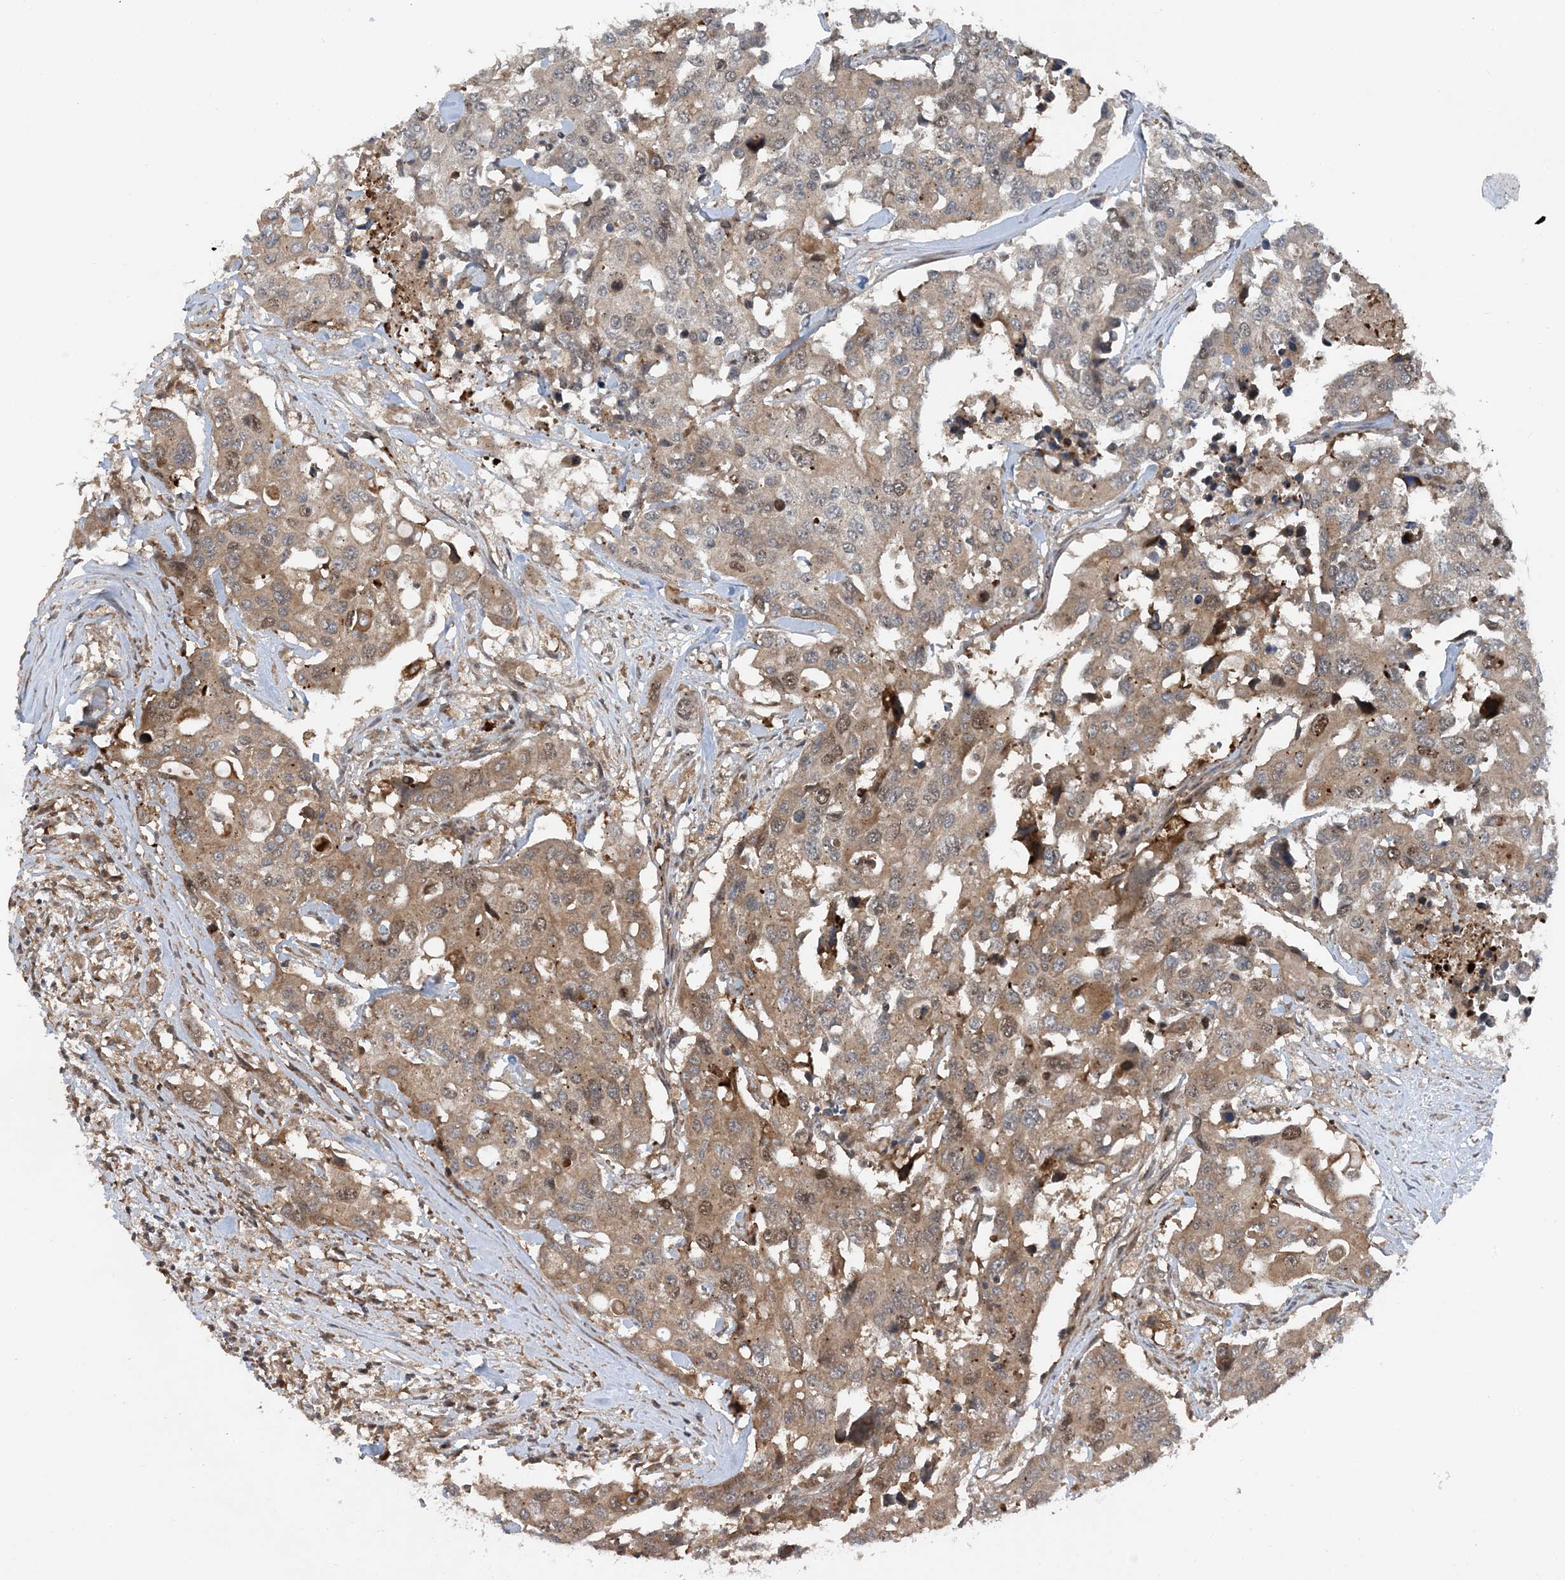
{"staining": {"intensity": "moderate", "quantity": "25%-75%", "location": "cytoplasmic/membranous"}, "tissue": "colorectal cancer", "cell_type": "Tumor cells", "image_type": "cancer", "snomed": [{"axis": "morphology", "description": "Adenocarcinoma, NOS"}, {"axis": "topography", "description": "Colon"}], "caption": "Colorectal cancer stained with DAB (3,3'-diaminobenzidine) immunohistochemistry (IHC) reveals medium levels of moderate cytoplasmic/membranous staining in about 25%-75% of tumor cells.", "gene": "HEMK1", "patient": {"sex": "male", "age": 77}}